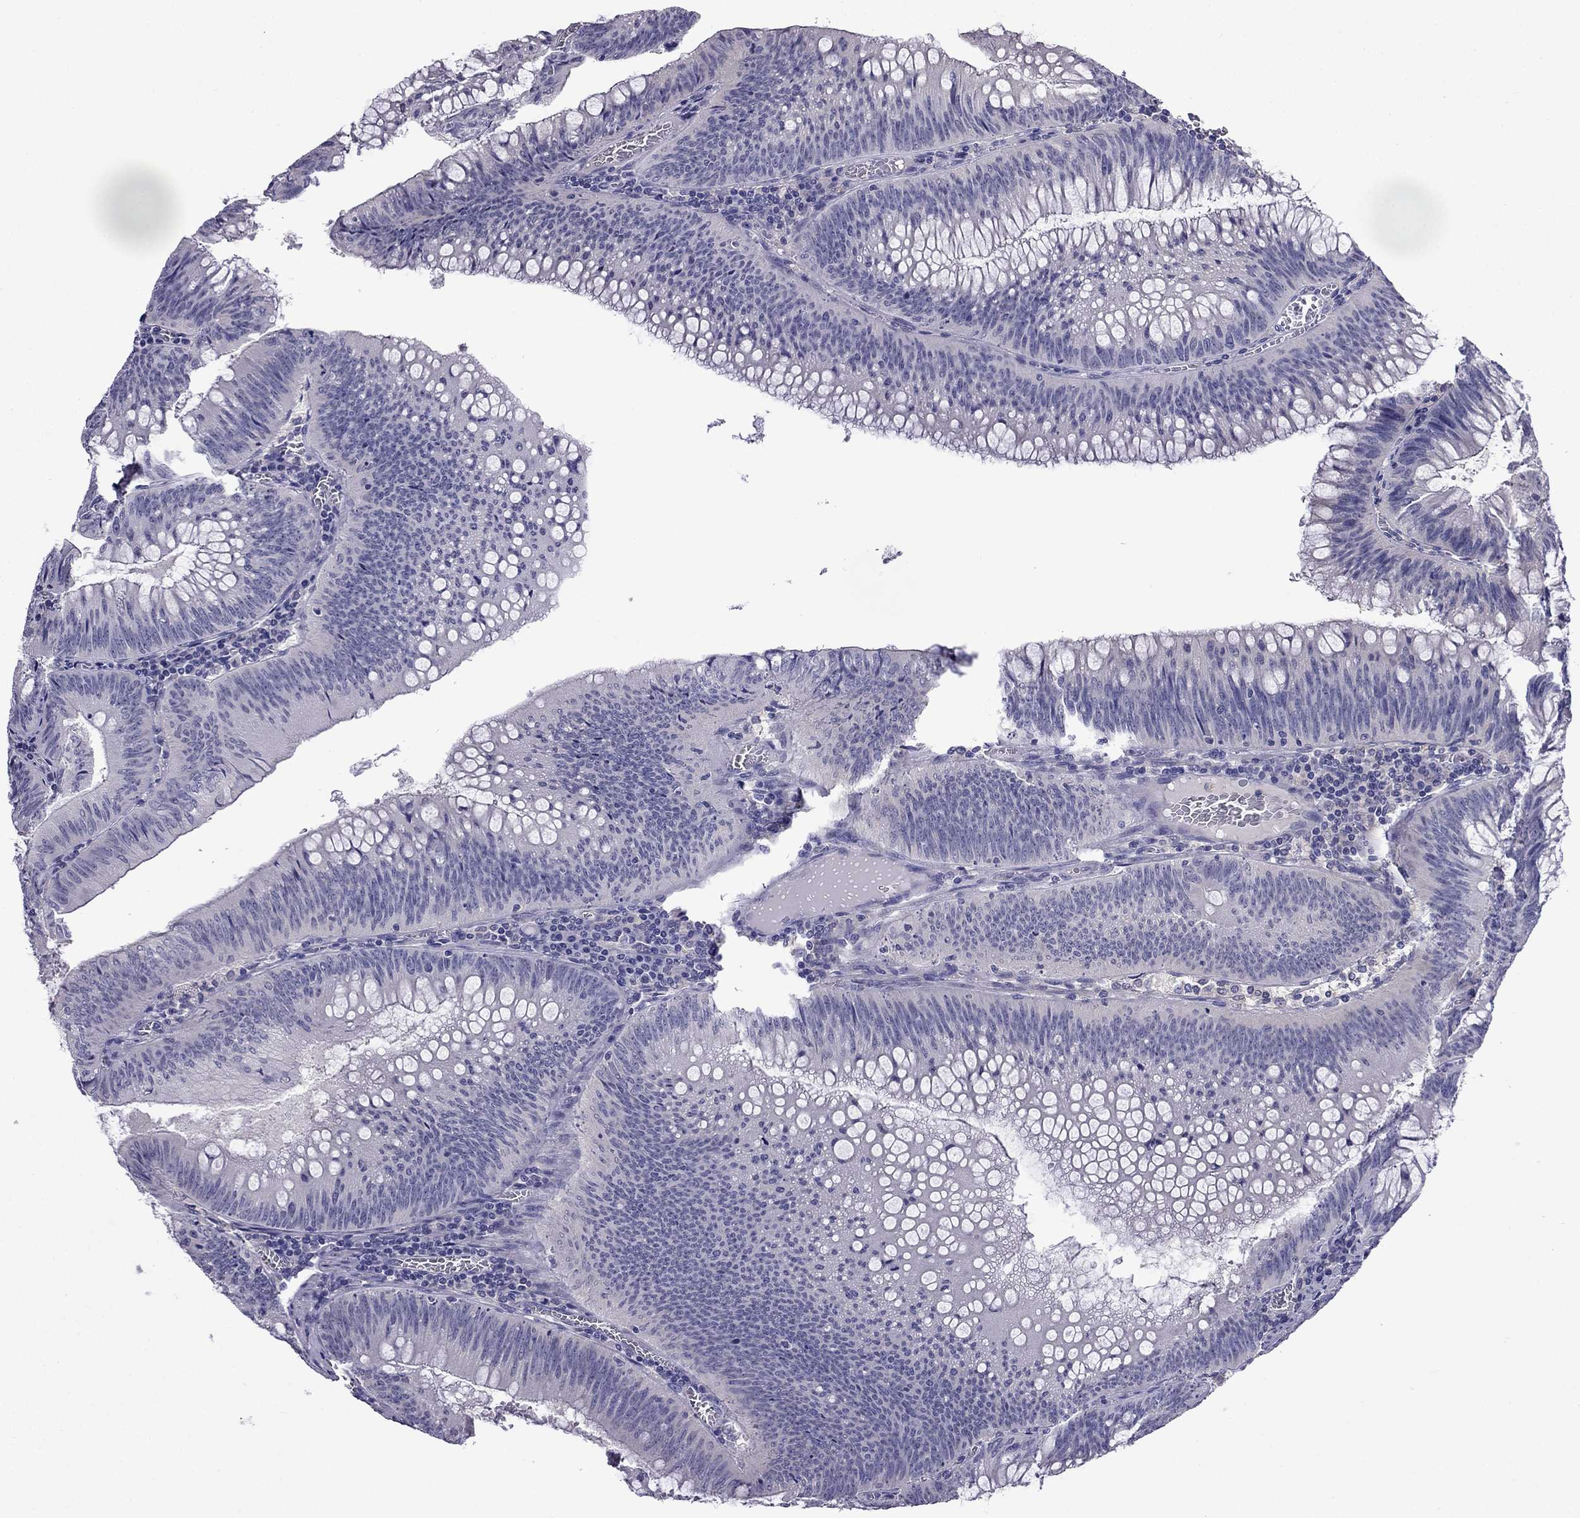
{"staining": {"intensity": "negative", "quantity": "none", "location": "none"}, "tissue": "colorectal cancer", "cell_type": "Tumor cells", "image_type": "cancer", "snomed": [{"axis": "morphology", "description": "Adenocarcinoma, NOS"}, {"axis": "topography", "description": "Rectum"}], "caption": "IHC photomicrograph of adenocarcinoma (colorectal) stained for a protein (brown), which displays no expression in tumor cells.", "gene": "SCNN1D", "patient": {"sex": "female", "age": 72}}